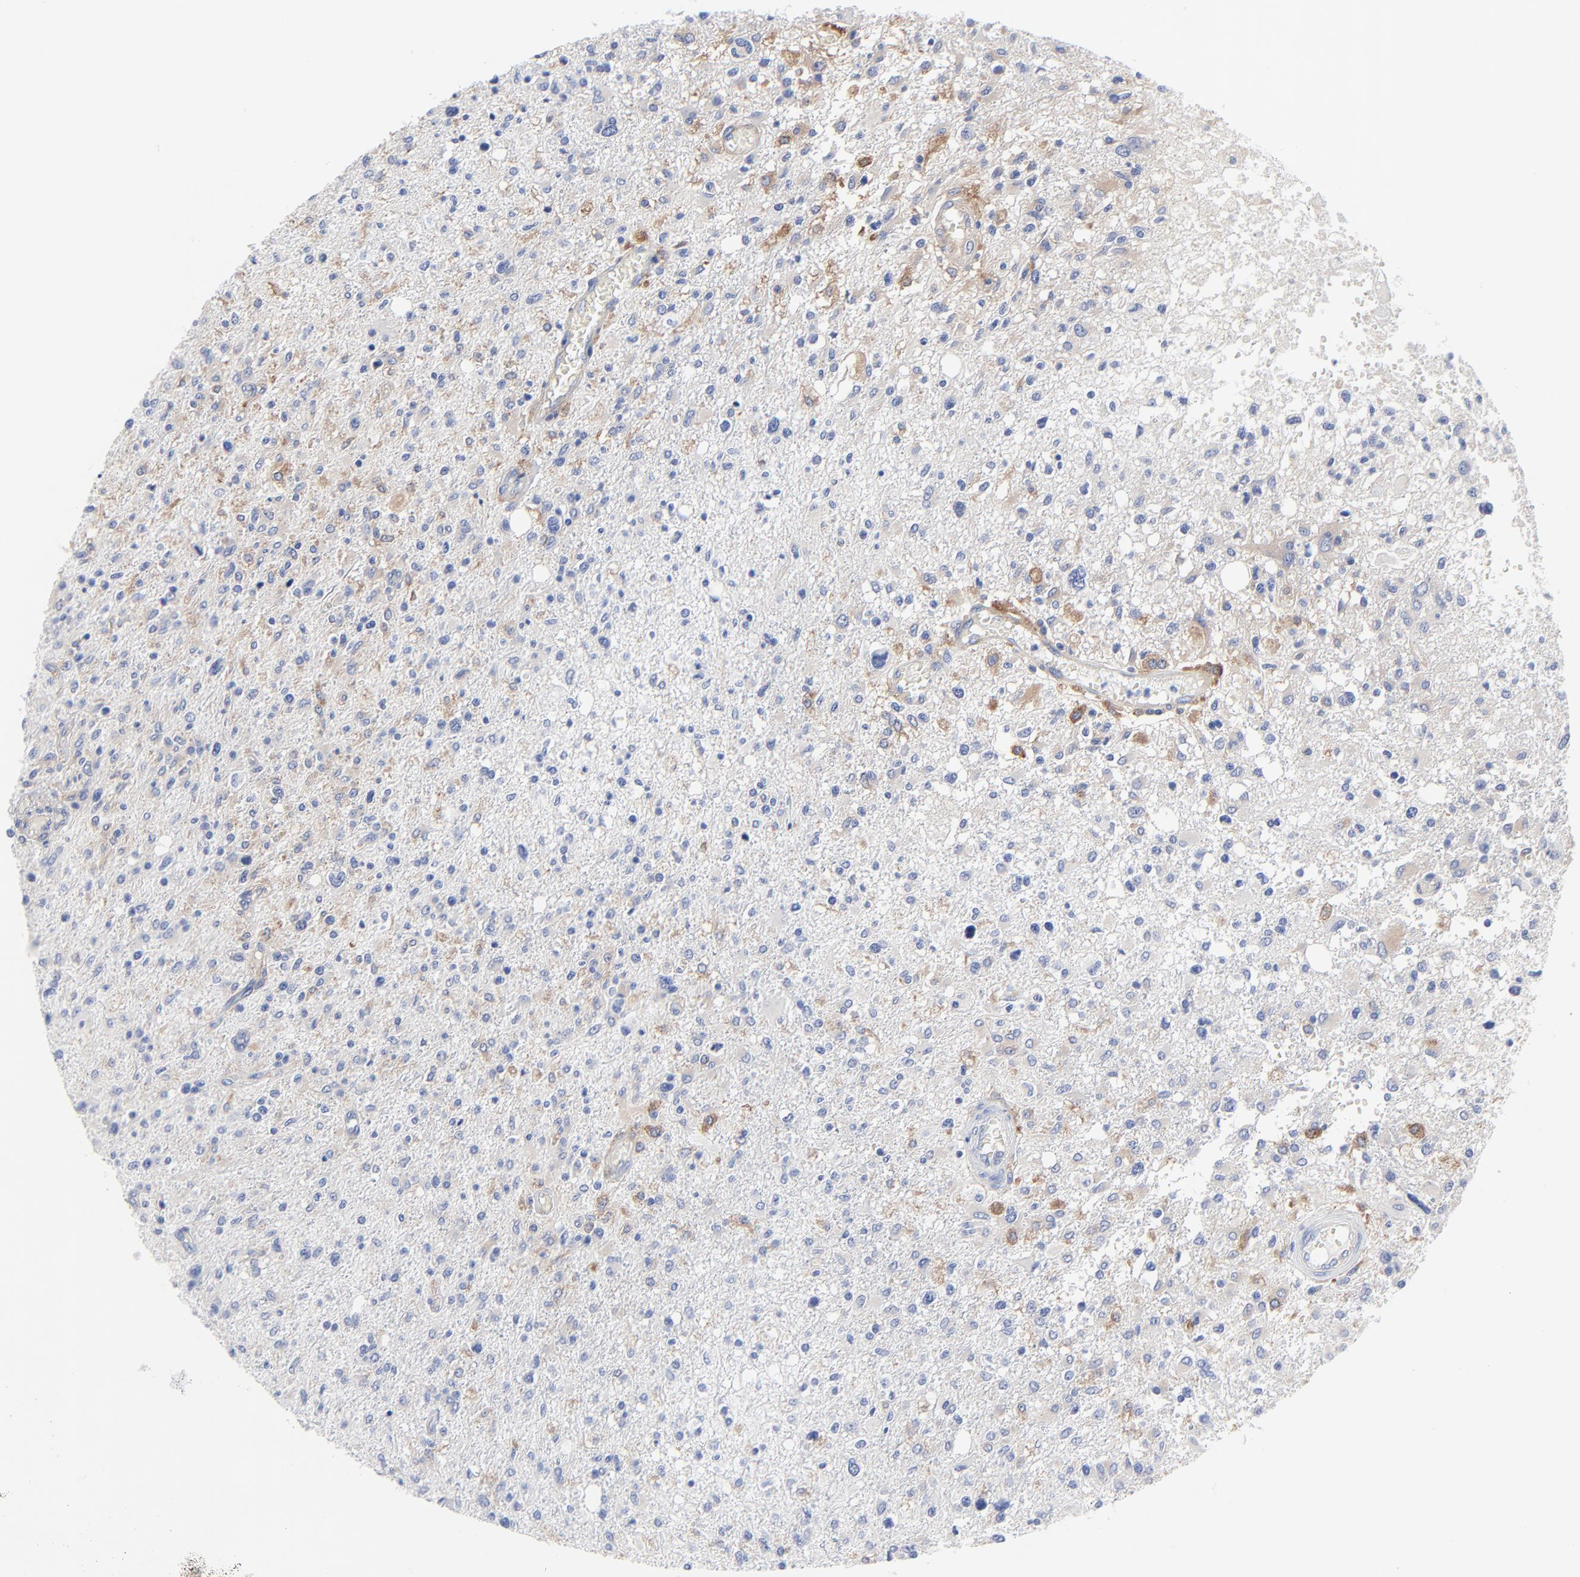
{"staining": {"intensity": "moderate", "quantity": "<25%", "location": "cytoplasmic/membranous"}, "tissue": "glioma", "cell_type": "Tumor cells", "image_type": "cancer", "snomed": [{"axis": "morphology", "description": "Glioma, malignant, High grade"}, {"axis": "topography", "description": "Cerebral cortex"}], "caption": "Immunohistochemistry (IHC) (DAB (3,3'-diaminobenzidine)) staining of malignant high-grade glioma exhibits moderate cytoplasmic/membranous protein expression in approximately <25% of tumor cells.", "gene": "STAT2", "patient": {"sex": "male", "age": 76}}